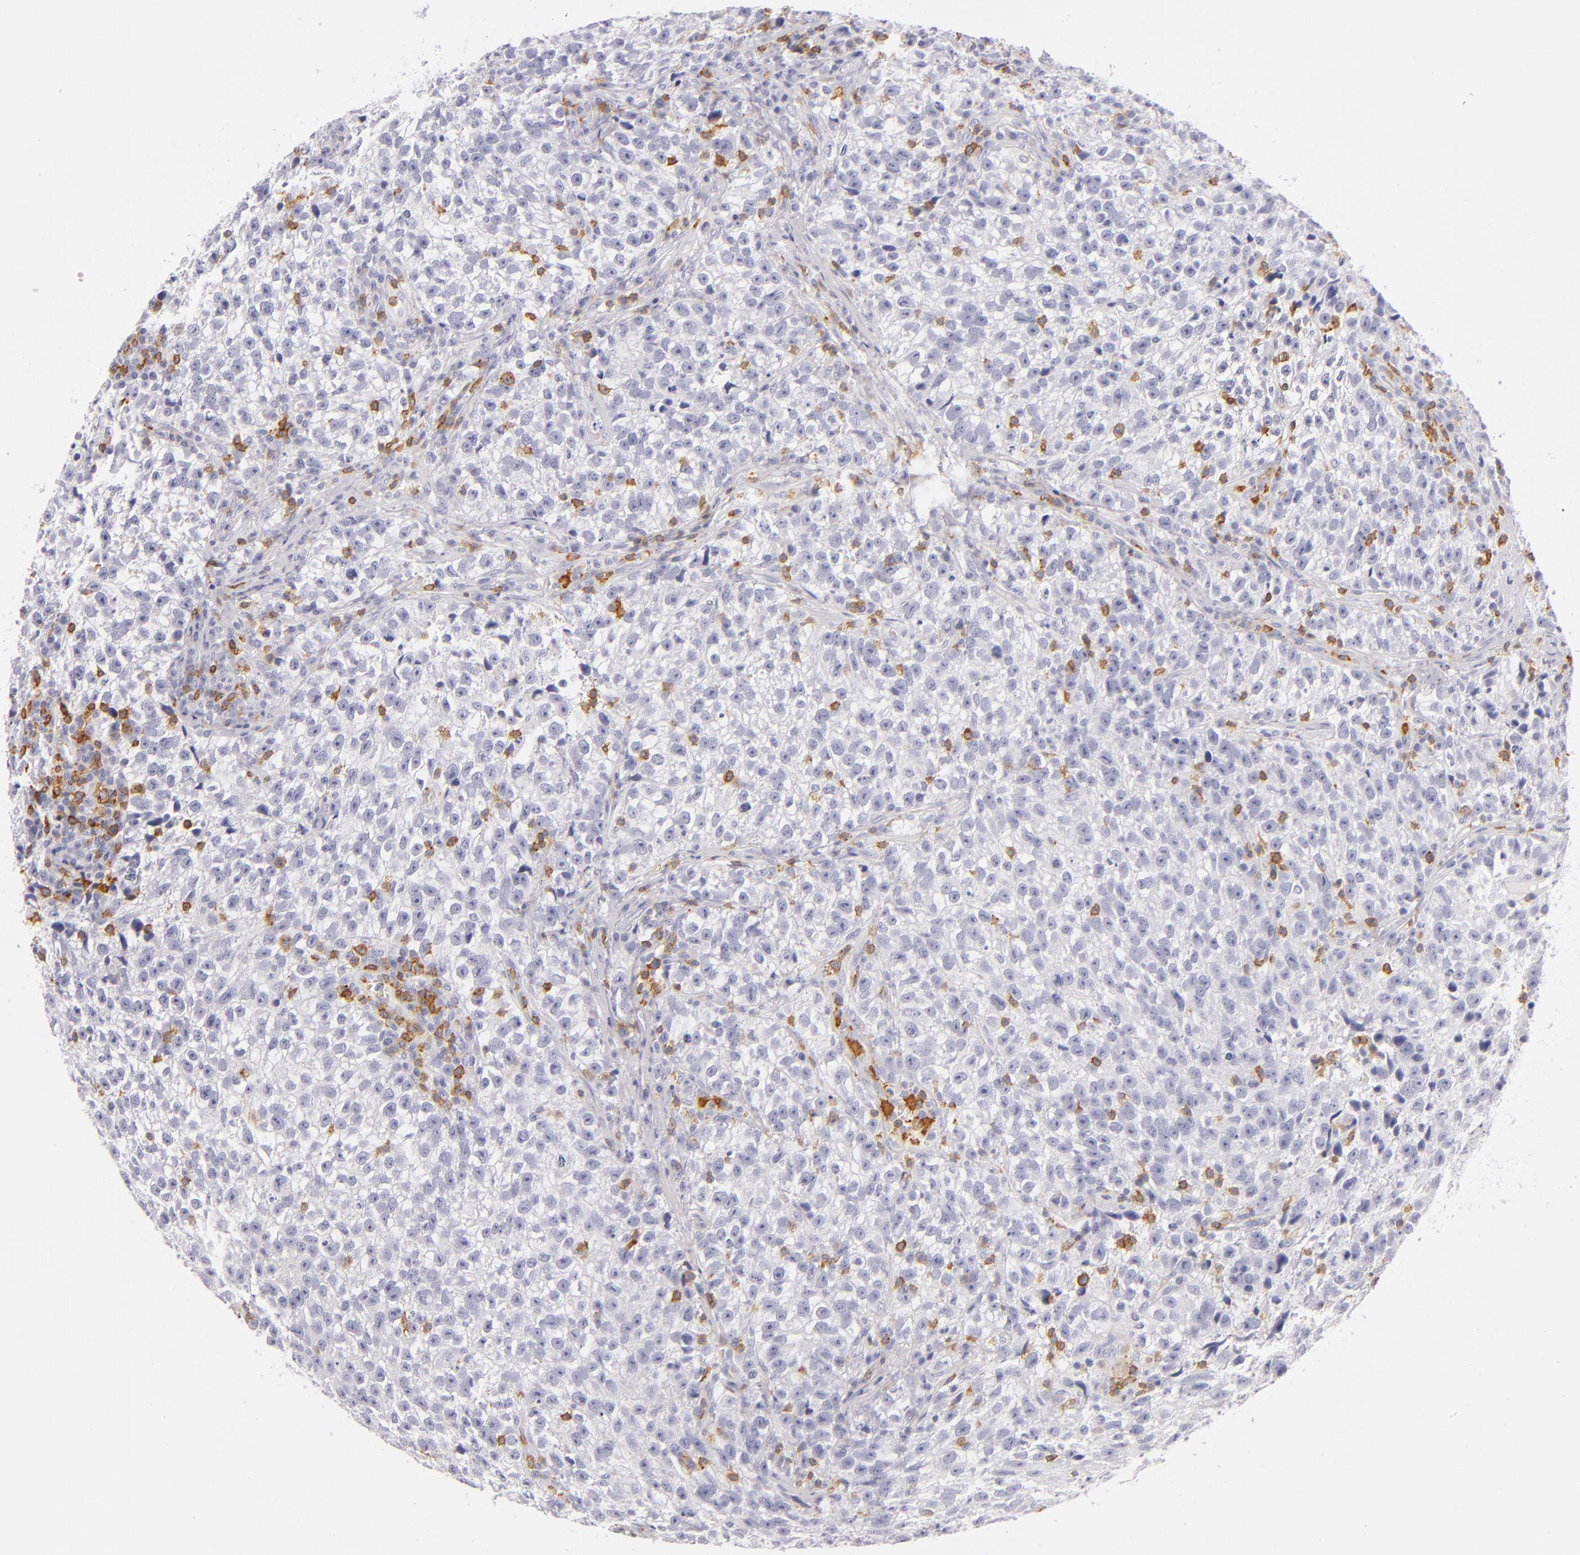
{"staining": {"intensity": "negative", "quantity": "none", "location": "none"}, "tissue": "testis cancer", "cell_type": "Tumor cells", "image_type": "cancer", "snomed": [{"axis": "morphology", "description": "Seminoma, NOS"}, {"axis": "topography", "description": "Testis"}], "caption": "Immunohistochemistry (IHC) of human testis seminoma shows no staining in tumor cells.", "gene": "LAT", "patient": {"sex": "male", "age": 38}}